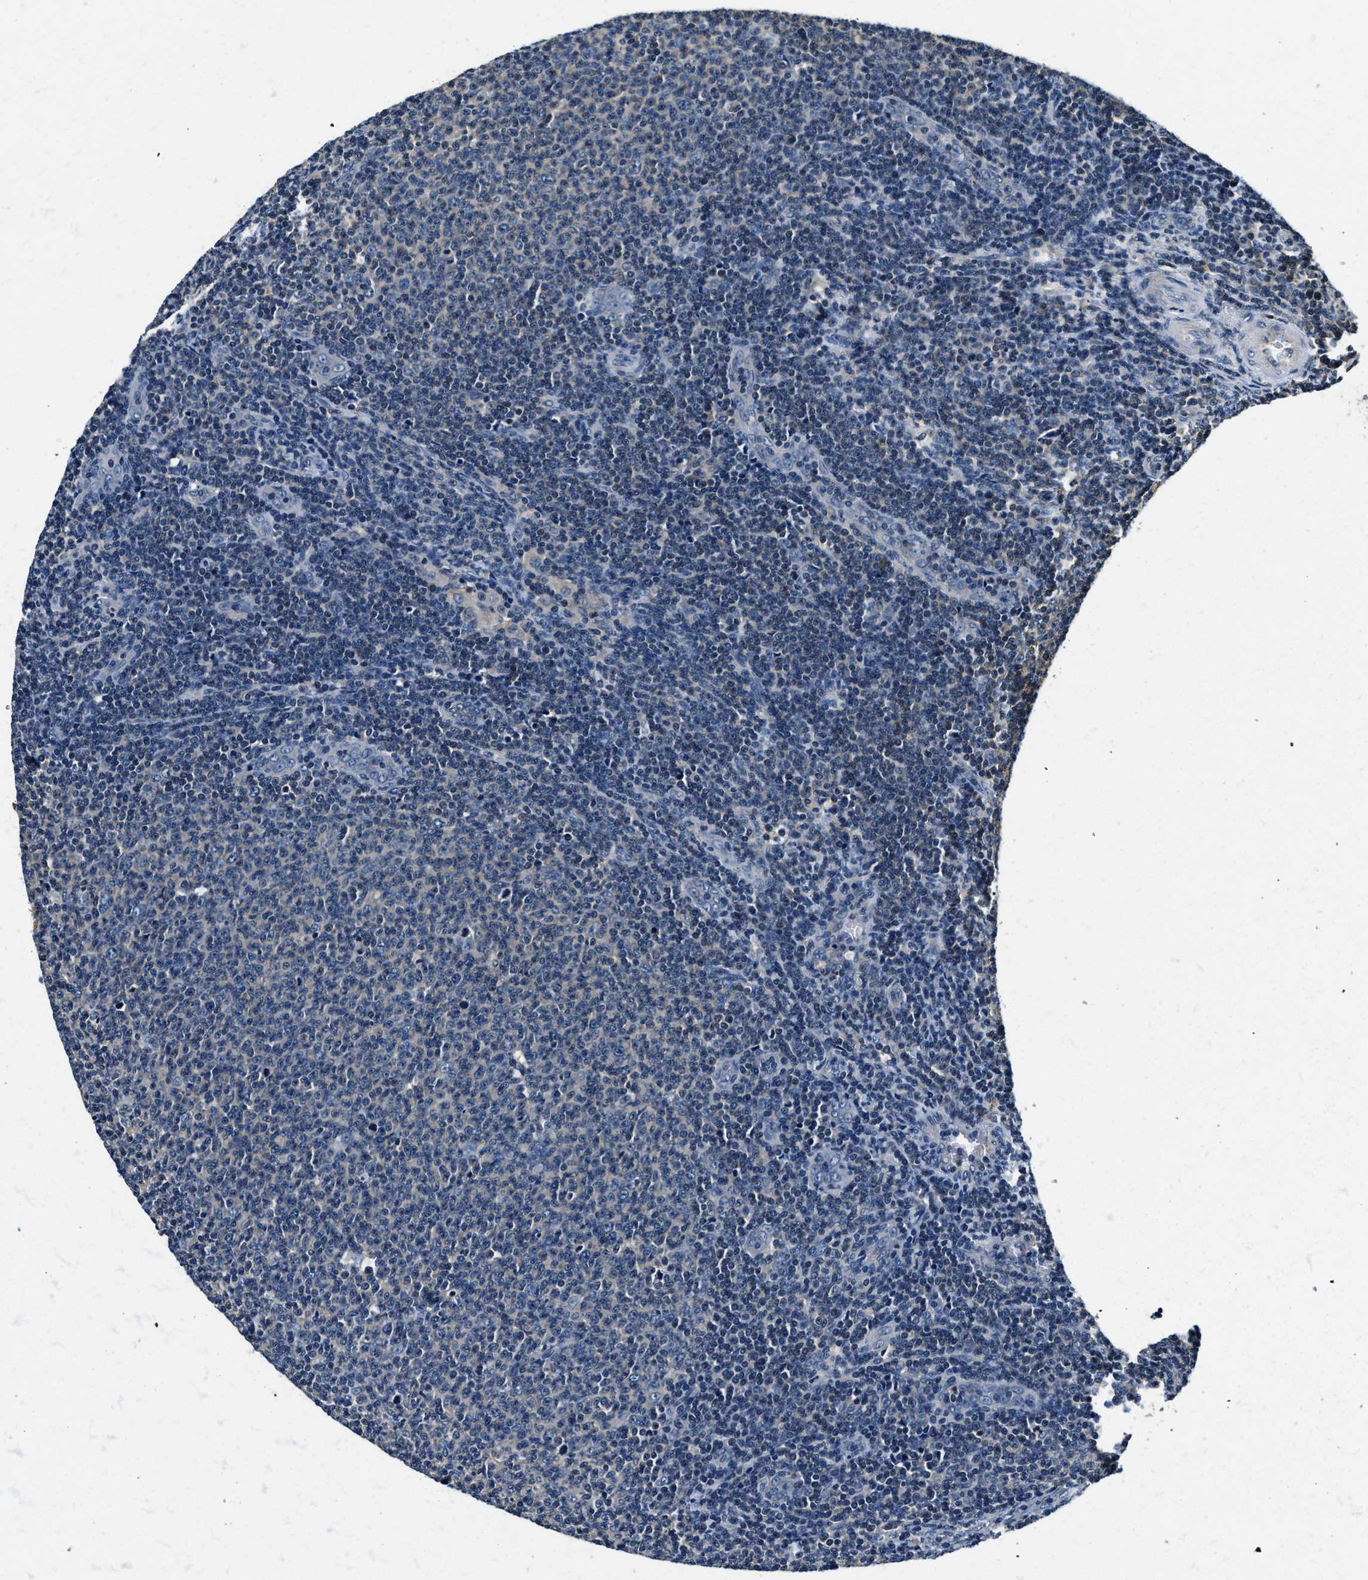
{"staining": {"intensity": "negative", "quantity": "none", "location": "none"}, "tissue": "lymphoma", "cell_type": "Tumor cells", "image_type": "cancer", "snomed": [{"axis": "morphology", "description": "Malignant lymphoma, non-Hodgkin's type, Low grade"}, {"axis": "topography", "description": "Lymph node"}], "caption": "High magnification brightfield microscopy of malignant lymphoma, non-Hodgkin's type (low-grade) stained with DAB (brown) and counterstained with hematoxylin (blue): tumor cells show no significant positivity.", "gene": "RESF1", "patient": {"sex": "male", "age": 66}}